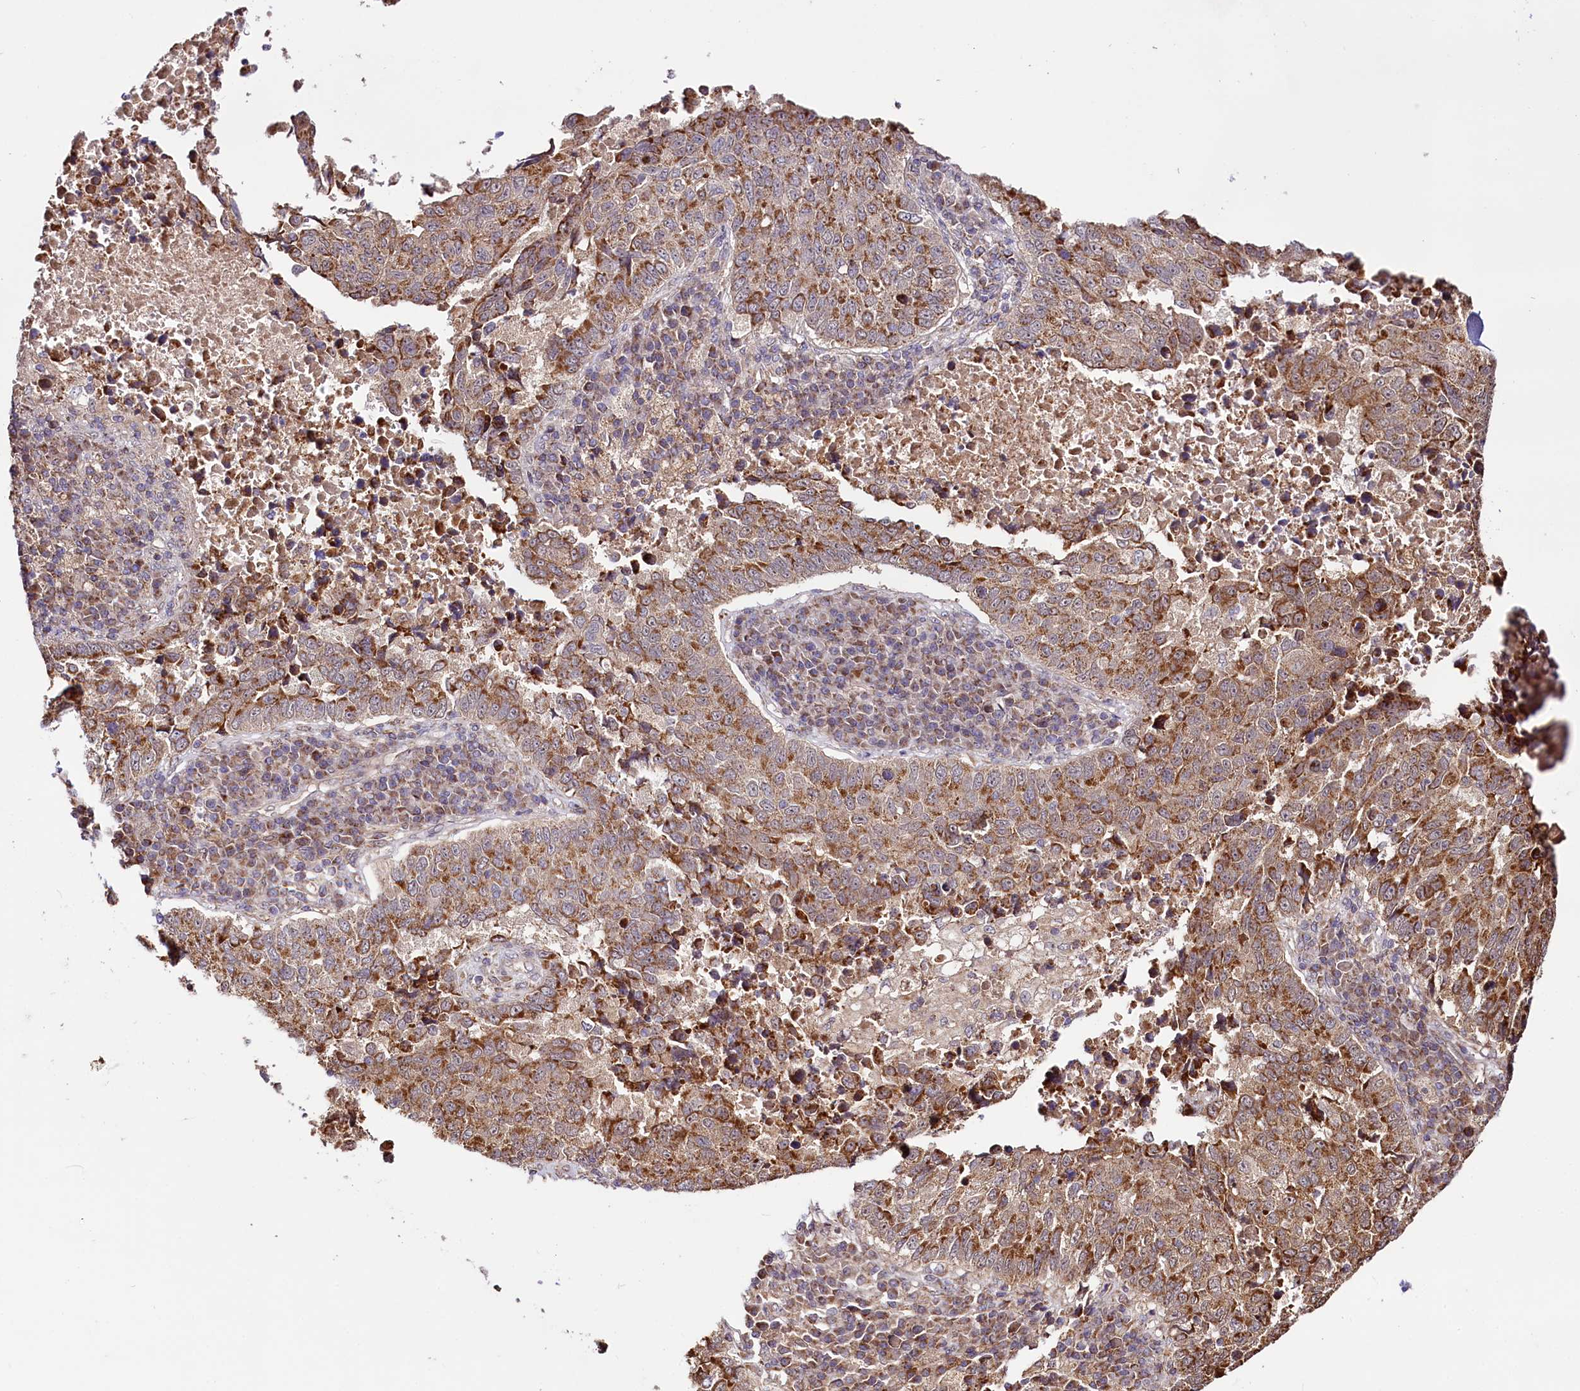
{"staining": {"intensity": "moderate", "quantity": ">75%", "location": "cytoplasmic/membranous"}, "tissue": "lung cancer", "cell_type": "Tumor cells", "image_type": "cancer", "snomed": [{"axis": "morphology", "description": "Squamous cell carcinoma, NOS"}, {"axis": "topography", "description": "Lung"}], "caption": "Lung cancer (squamous cell carcinoma) stained for a protein (brown) shows moderate cytoplasmic/membranous positive expression in about >75% of tumor cells.", "gene": "ST7", "patient": {"sex": "male", "age": 73}}